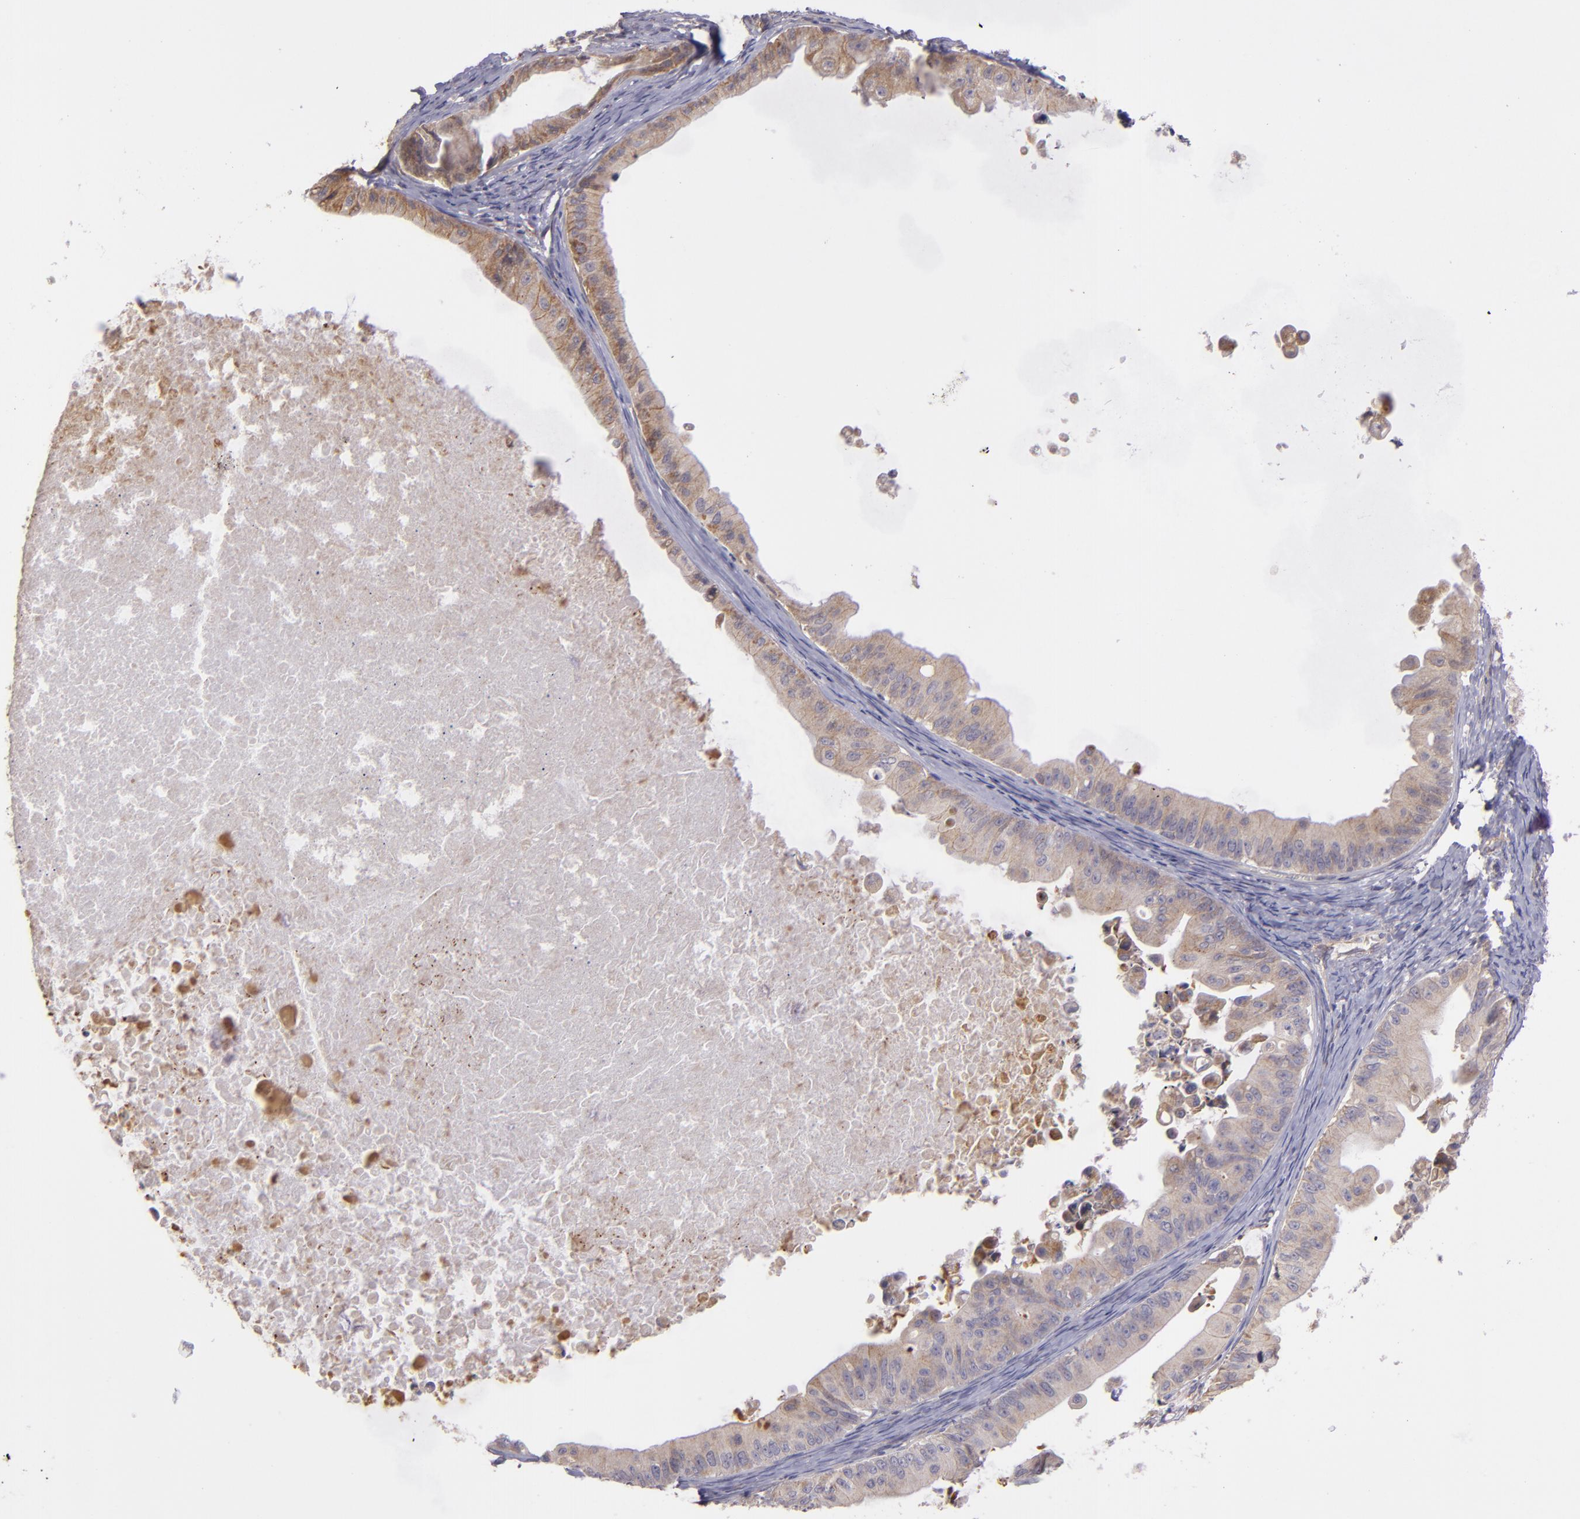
{"staining": {"intensity": "moderate", "quantity": ">75%", "location": "cytoplasmic/membranous"}, "tissue": "ovarian cancer", "cell_type": "Tumor cells", "image_type": "cancer", "snomed": [{"axis": "morphology", "description": "Cystadenocarcinoma, mucinous, NOS"}, {"axis": "topography", "description": "Ovary"}], "caption": "DAB immunohistochemical staining of human ovarian cancer (mucinous cystadenocarcinoma) displays moderate cytoplasmic/membranous protein positivity in about >75% of tumor cells. The staining was performed using DAB (3,3'-diaminobenzidine) to visualize the protein expression in brown, while the nuclei were stained in blue with hematoxylin (Magnification: 20x).", "gene": "ECE1", "patient": {"sex": "female", "age": 37}}